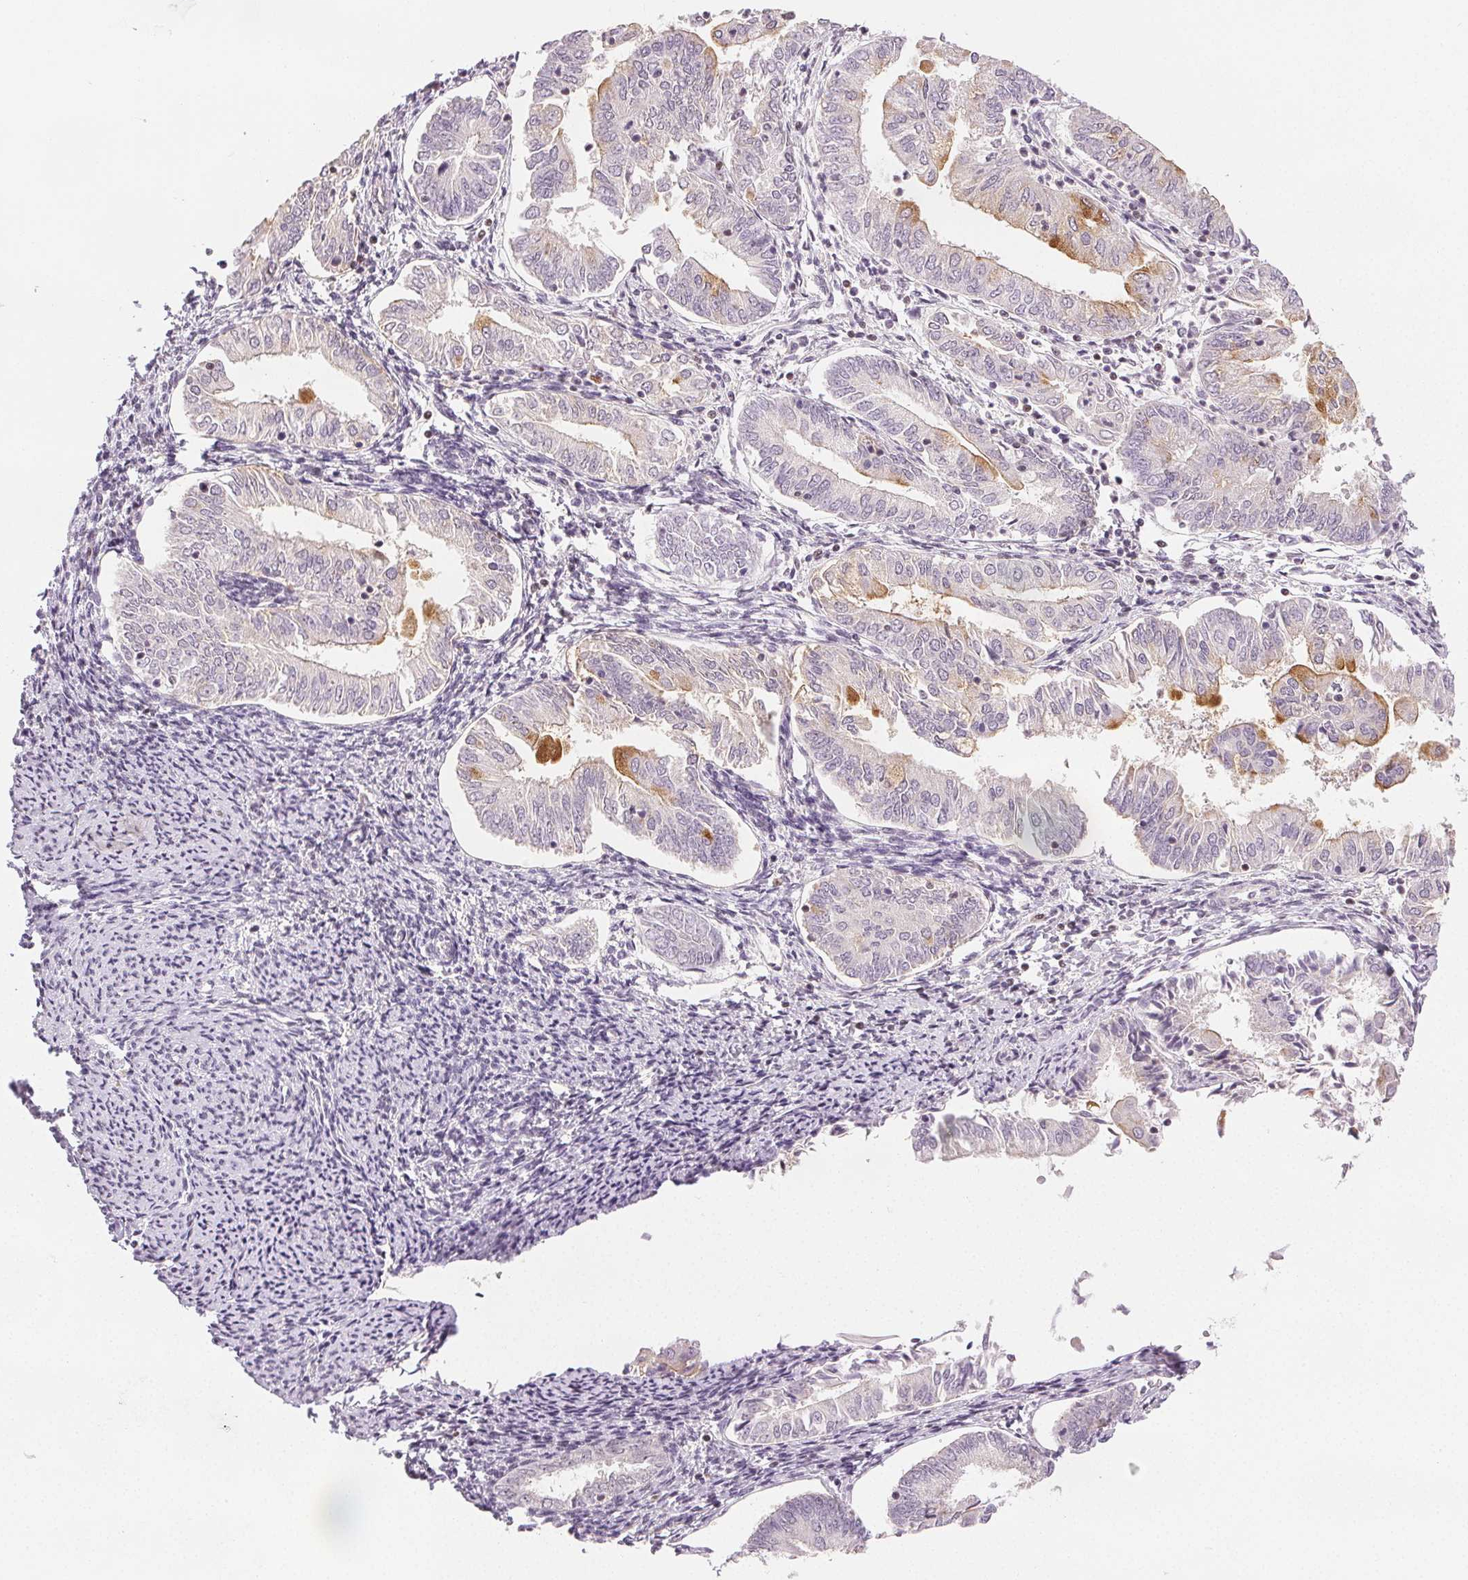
{"staining": {"intensity": "moderate", "quantity": "<25%", "location": "cytoplasmic/membranous"}, "tissue": "endometrial cancer", "cell_type": "Tumor cells", "image_type": "cancer", "snomed": [{"axis": "morphology", "description": "Adenocarcinoma, NOS"}, {"axis": "topography", "description": "Endometrium"}], "caption": "Adenocarcinoma (endometrial) stained for a protein displays moderate cytoplasmic/membranous positivity in tumor cells. Using DAB (3,3'-diaminobenzidine) (brown) and hematoxylin (blue) stains, captured at high magnification using brightfield microscopy.", "gene": "RUNX2", "patient": {"sex": "female", "age": 55}}